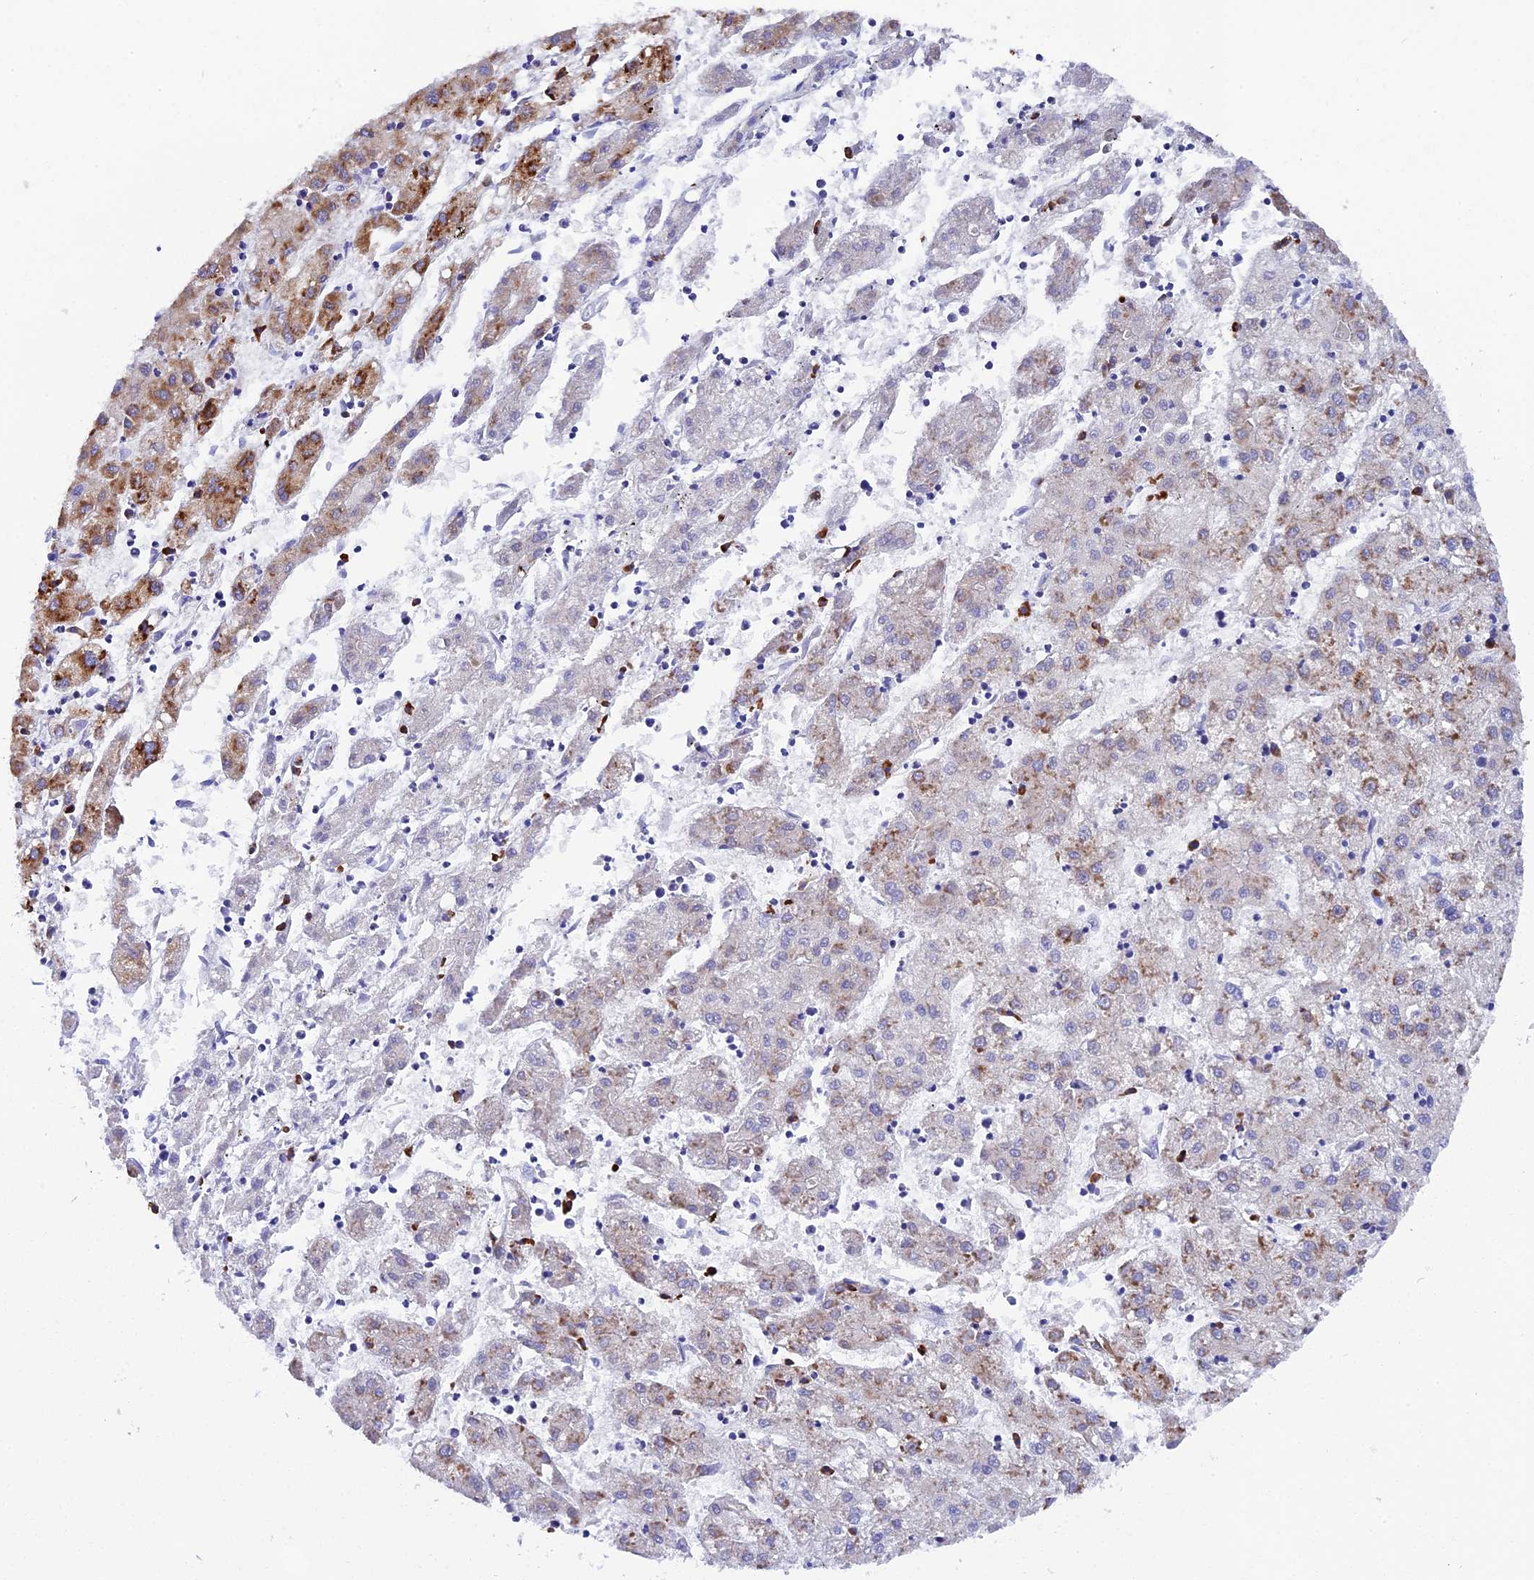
{"staining": {"intensity": "moderate", "quantity": "<25%", "location": "cytoplasmic/membranous"}, "tissue": "liver cancer", "cell_type": "Tumor cells", "image_type": "cancer", "snomed": [{"axis": "morphology", "description": "Carcinoma, Hepatocellular, NOS"}, {"axis": "topography", "description": "Liver"}], "caption": "Immunohistochemistry micrograph of neoplastic tissue: human hepatocellular carcinoma (liver) stained using immunohistochemistry (IHC) exhibits low levels of moderate protein expression localized specifically in the cytoplasmic/membranous of tumor cells, appearing as a cytoplasmic/membranous brown color.", "gene": "FKBP11", "patient": {"sex": "male", "age": 72}}